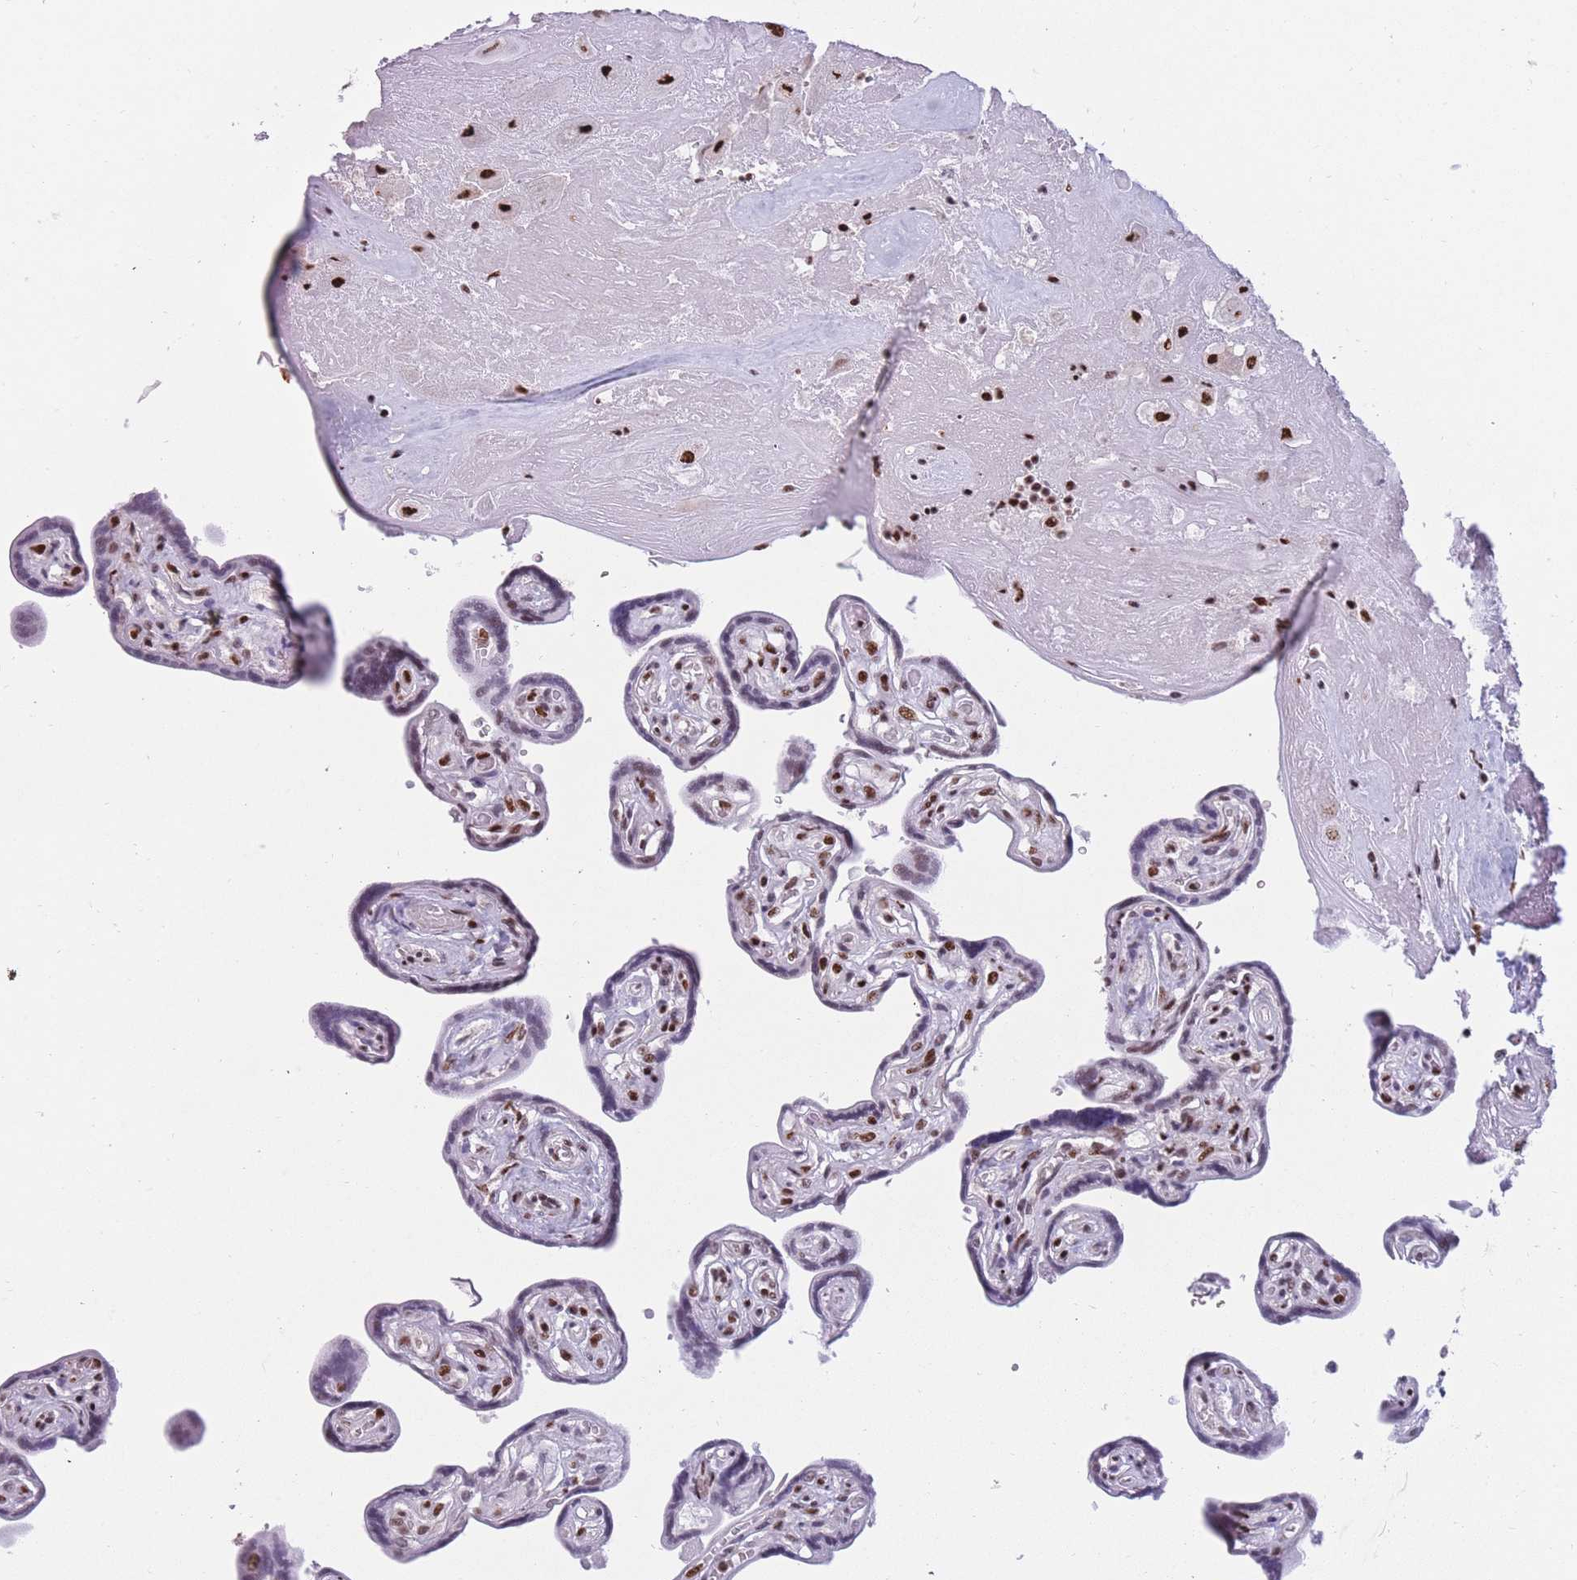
{"staining": {"intensity": "strong", "quantity": ">75%", "location": "nuclear"}, "tissue": "placenta", "cell_type": "Decidual cells", "image_type": "normal", "snomed": [{"axis": "morphology", "description": "Normal tissue, NOS"}, {"axis": "topography", "description": "Placenta"}], "caption": "Unremarkable placenta demonstrates strong nuclear expression in about >75% of decidual cells, visualized by immunohistochemistry.", "gene": "TMEM35B", "patient": {"sex": "female", "age": 32}}